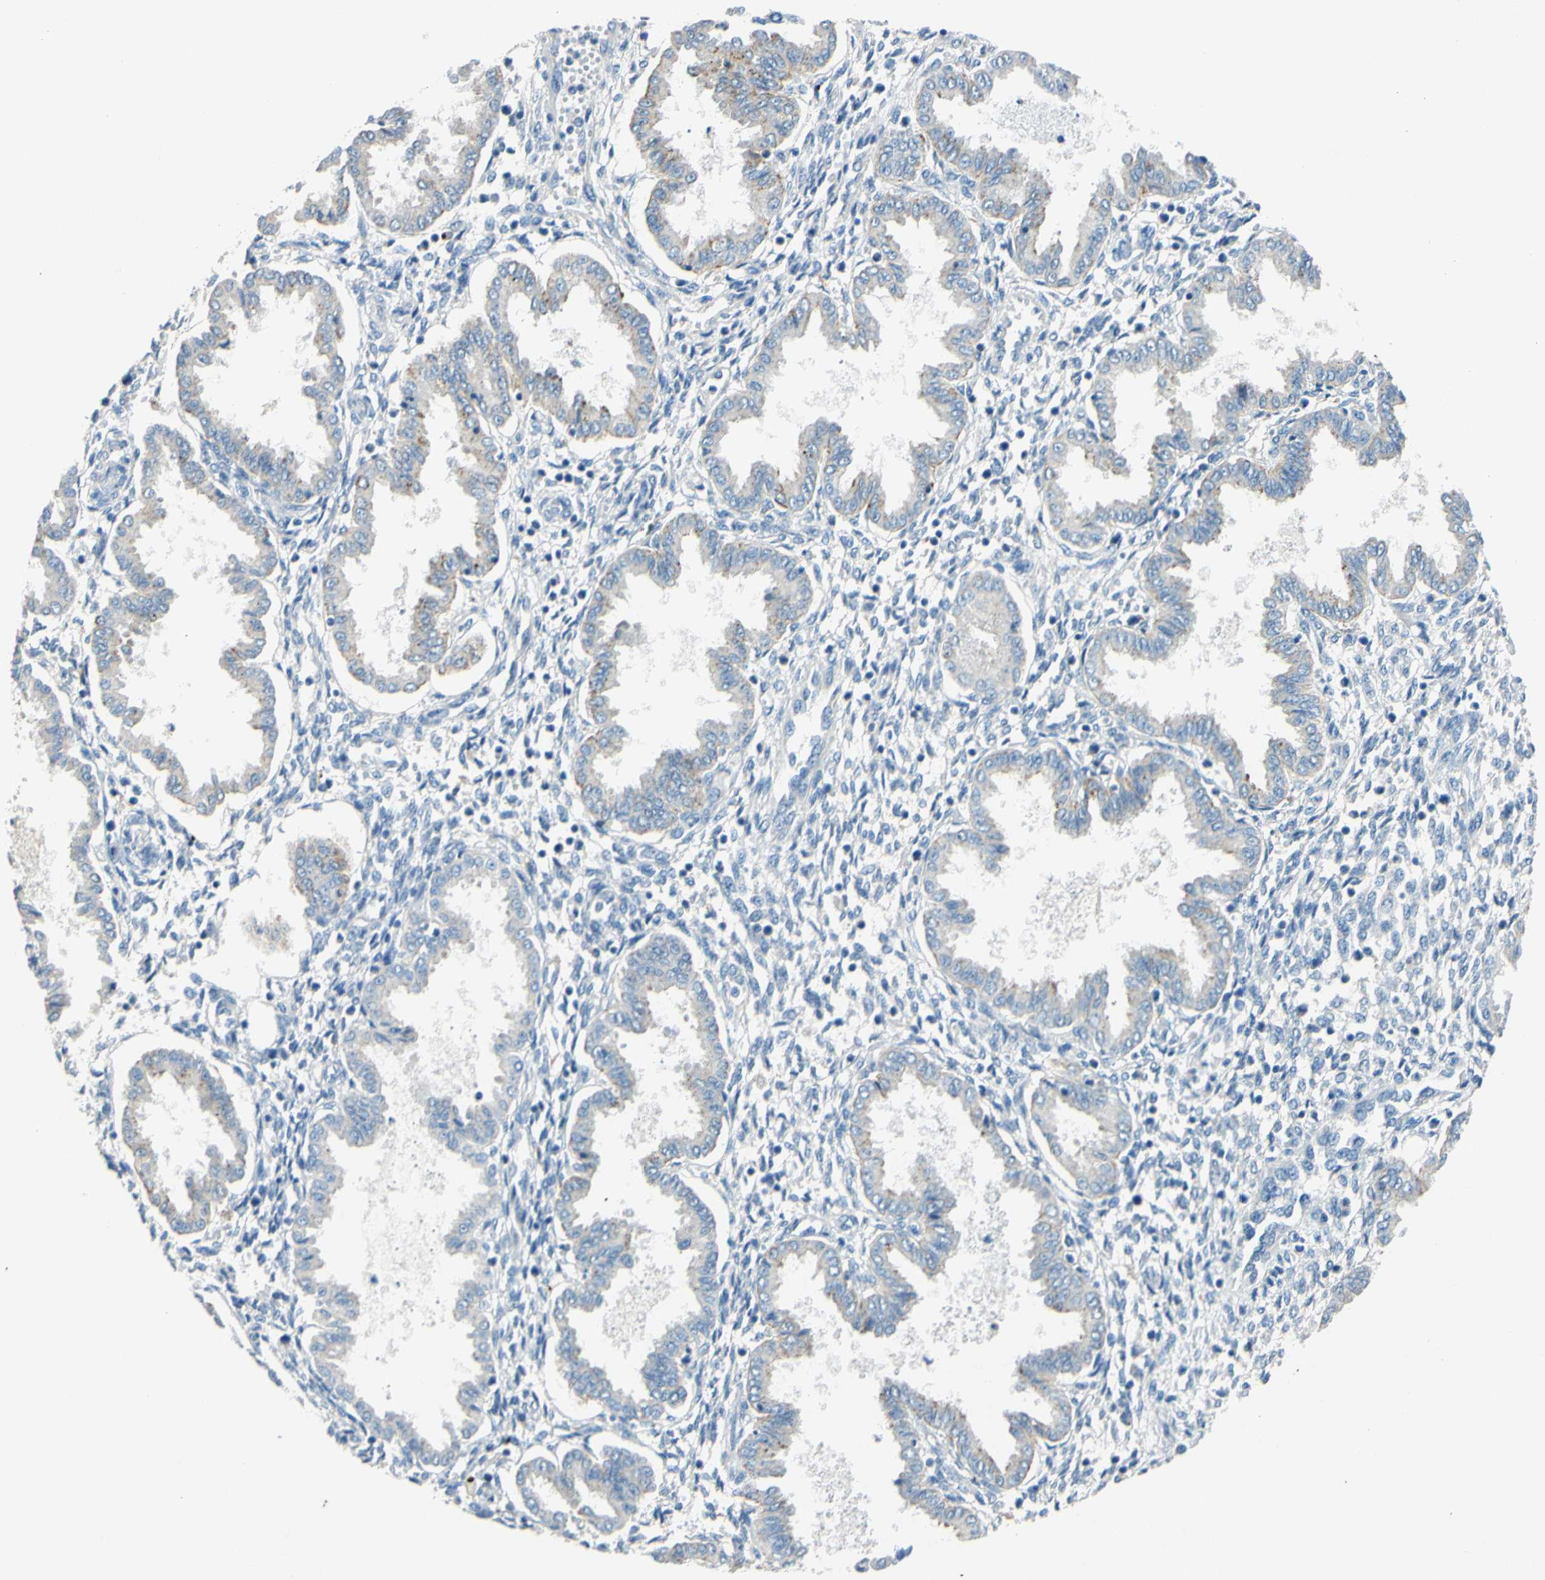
{"staining": {"intensity": "negative", "quantity": "none", "location": "none"}, "tissue": "endometrium", "cell_type": "Cells in endometrial stroma", "image_type": "normal", "snomed": [{"axis": "morphology", "description": "Normal tissue, NOS"}, {"axis": "topography", "description": "Endometrium"}], "caption": "This is a image of IHC staining of unremarkable endometrium, which shows no expression in cells in endometrial stroma.", "gene": "CDH10", "patient": {"sex": "female", "age": 33}}